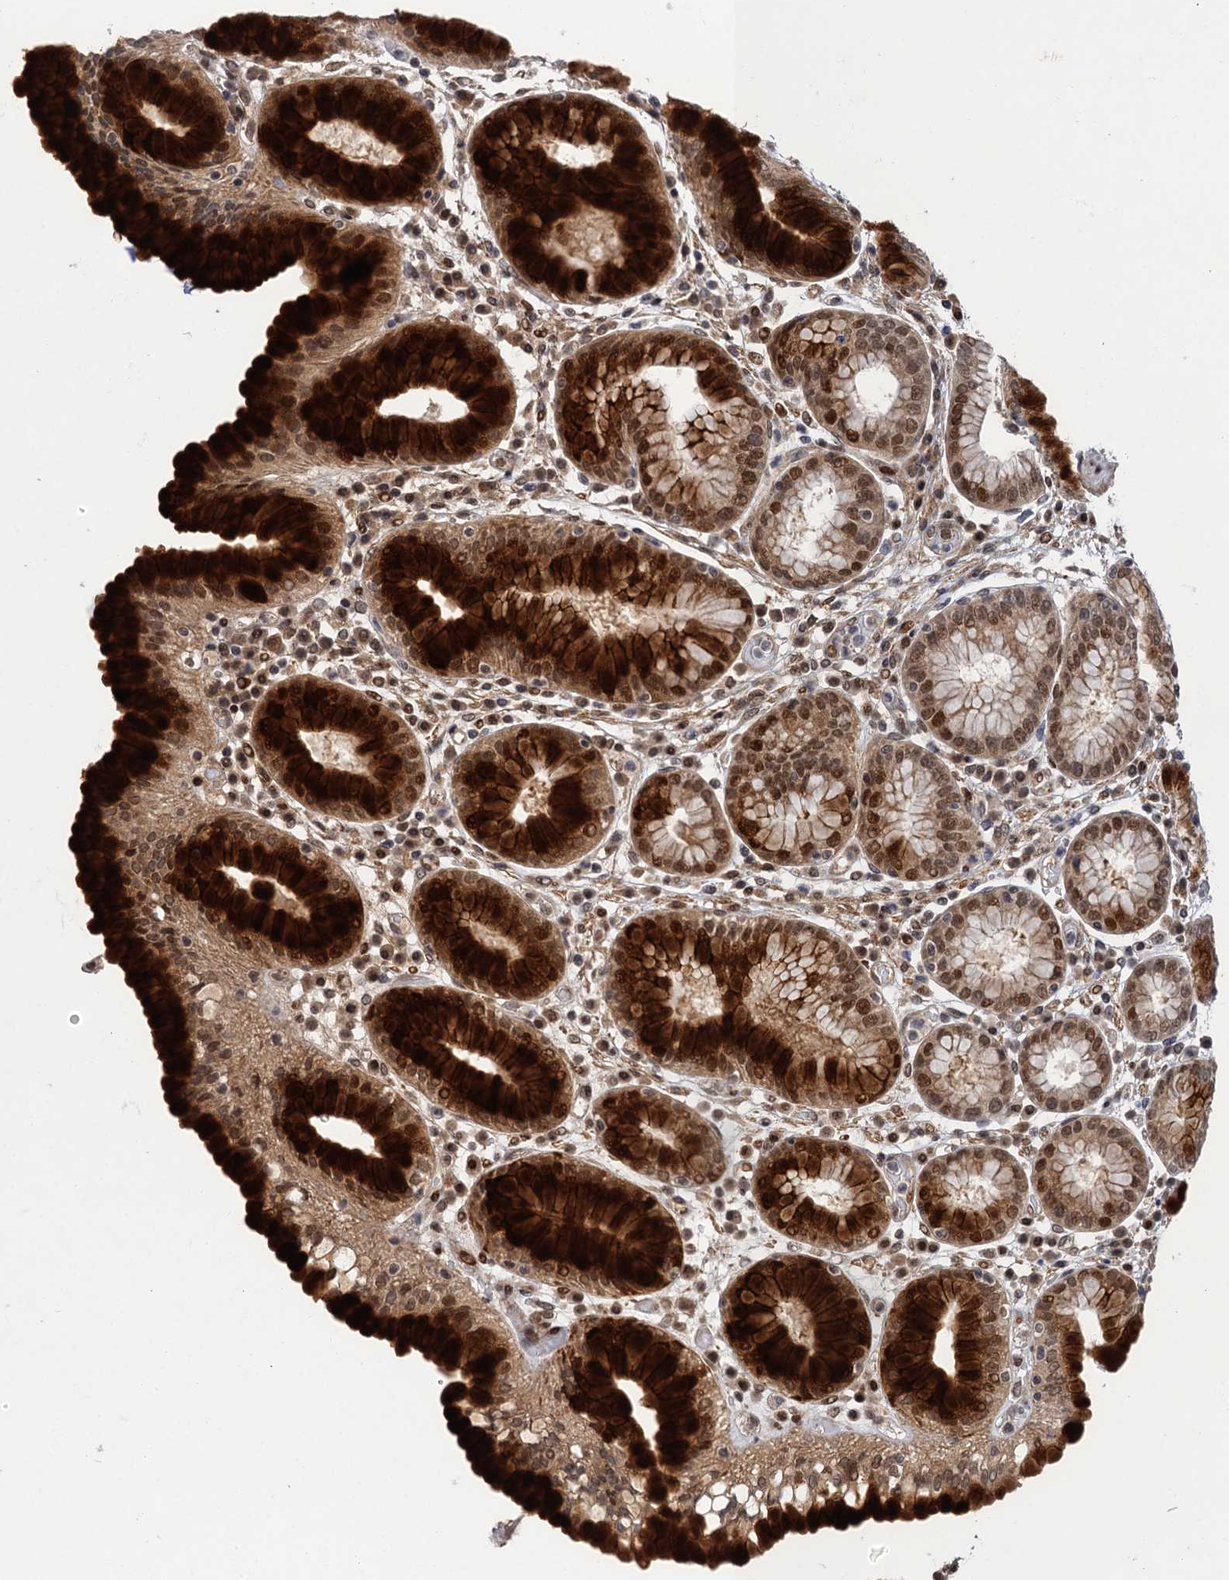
{"staining": {"intensity": "strong", "quantity": ">75%", "location": "cytoplasmic/membranous,nuclear"}, "tissue": "stomach", "cell_type": "Glandular cells", "image_type": "normal", "snomed": [{"axis": "morphology", "description": "Normal tissue, NOS"}, {"axis": "topography", "description": "Stomach"}, {"axis": "topography", "description": "Stomach, lower"}], "caption": "Unremarkable stomach displays strong cytoplasmic/membranous,nuclear expression in approximately >75% of glandular cells, visualized by immunohistochemistry.", "gene": "NEK8", "patient": {"sex": "female", "age": 56}}